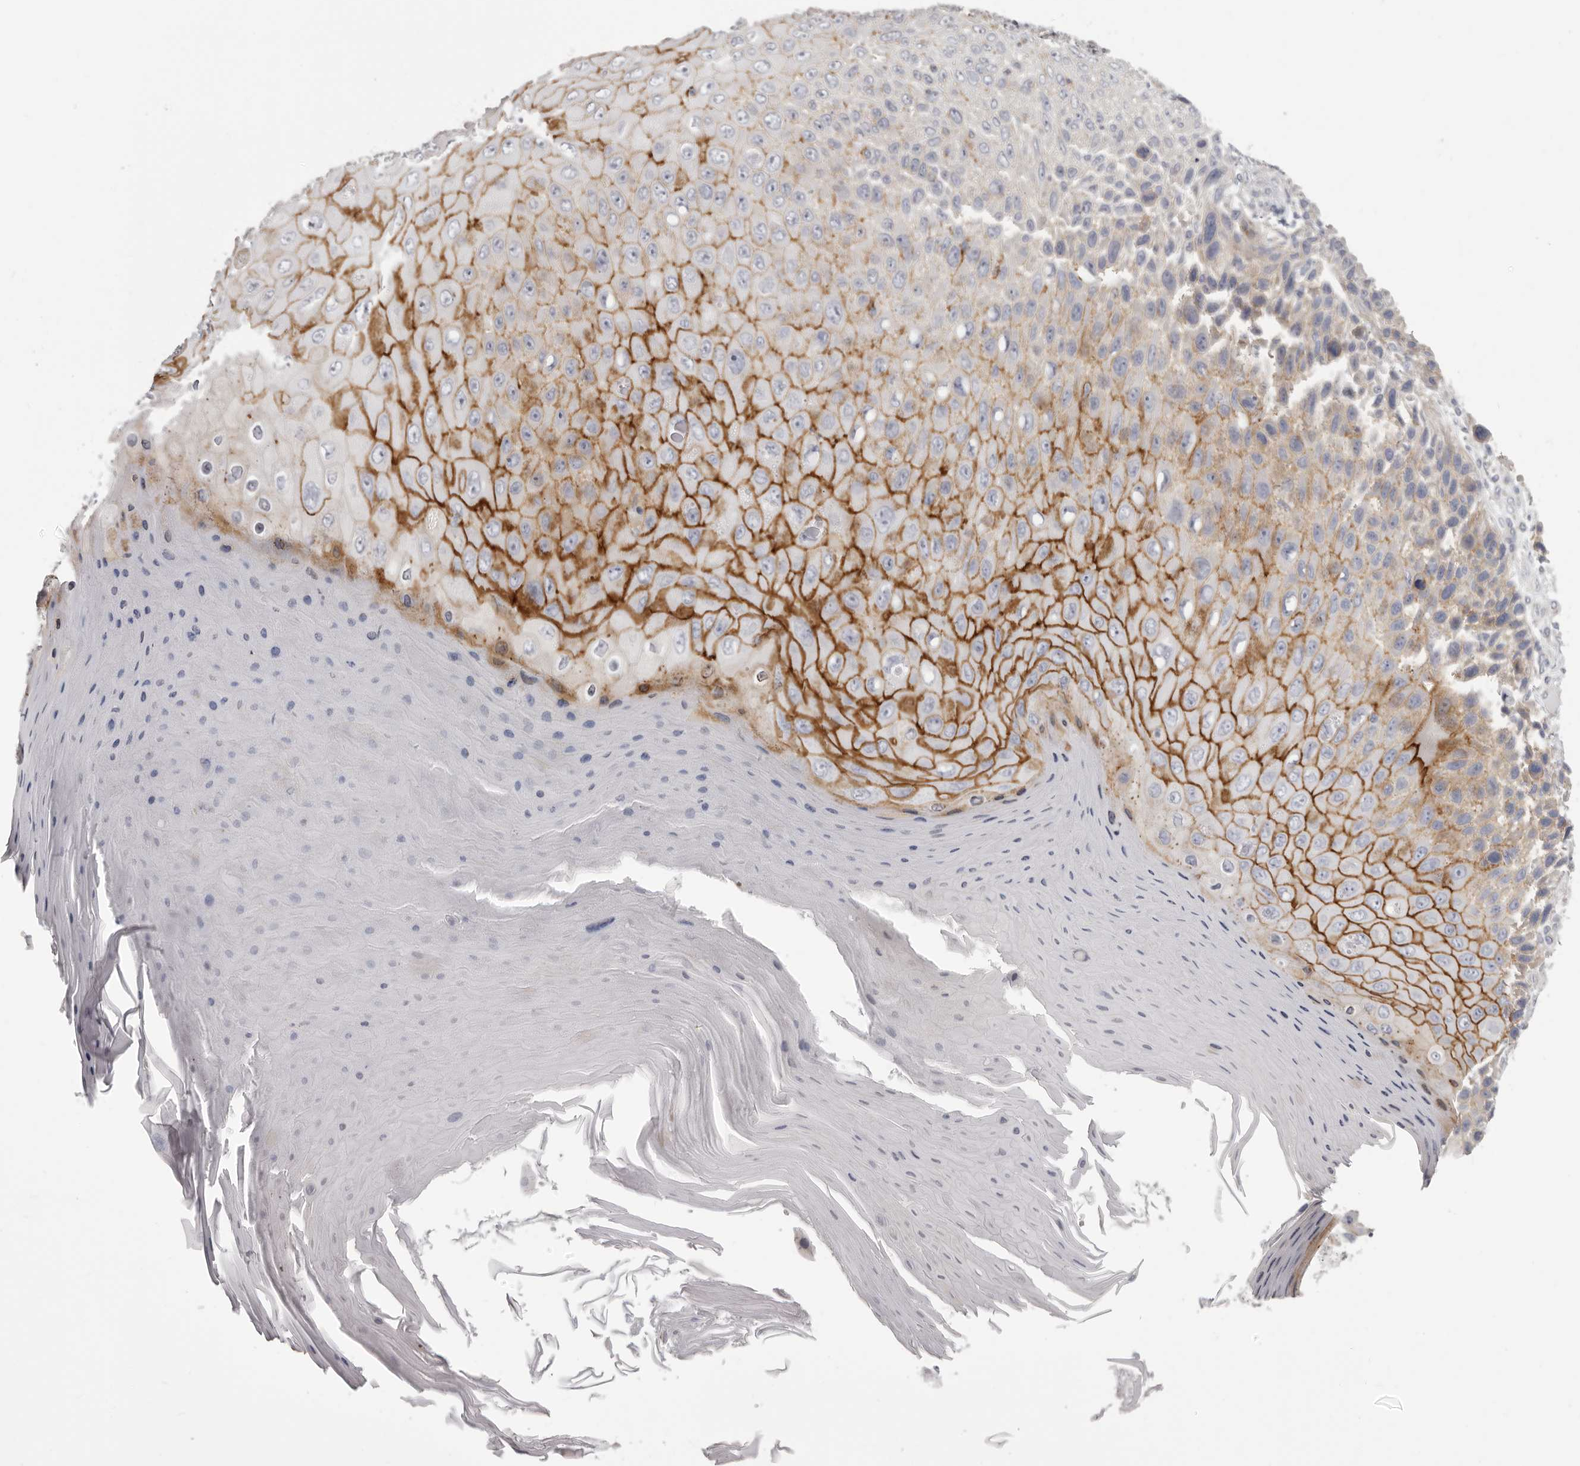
{"staining": {"intensity": "moderate", "quantity": "25%-75%", "location": "cytoplasmic/membranous"}, "tissue": "skin cancer", "cell_type": "Tumor cells", "image_type": "cancer", "snomed": [{"axis": "morphology", "description": "Squamous cell carcinoma, NOS"}, {"axis": "topography", "description": "Skin"}], "caption": "The photomicrograph displays immunohistochemical staining of skin cancer (squamous cell carcinoma). There is moderate cytoplasmic/membranous positivity is present in about 25%-75% of tumor cells. (IHC, brightfield microscopy, high magnification).", "gene": "OTUD3", "patient": {"sex": "female", "age": 88}}